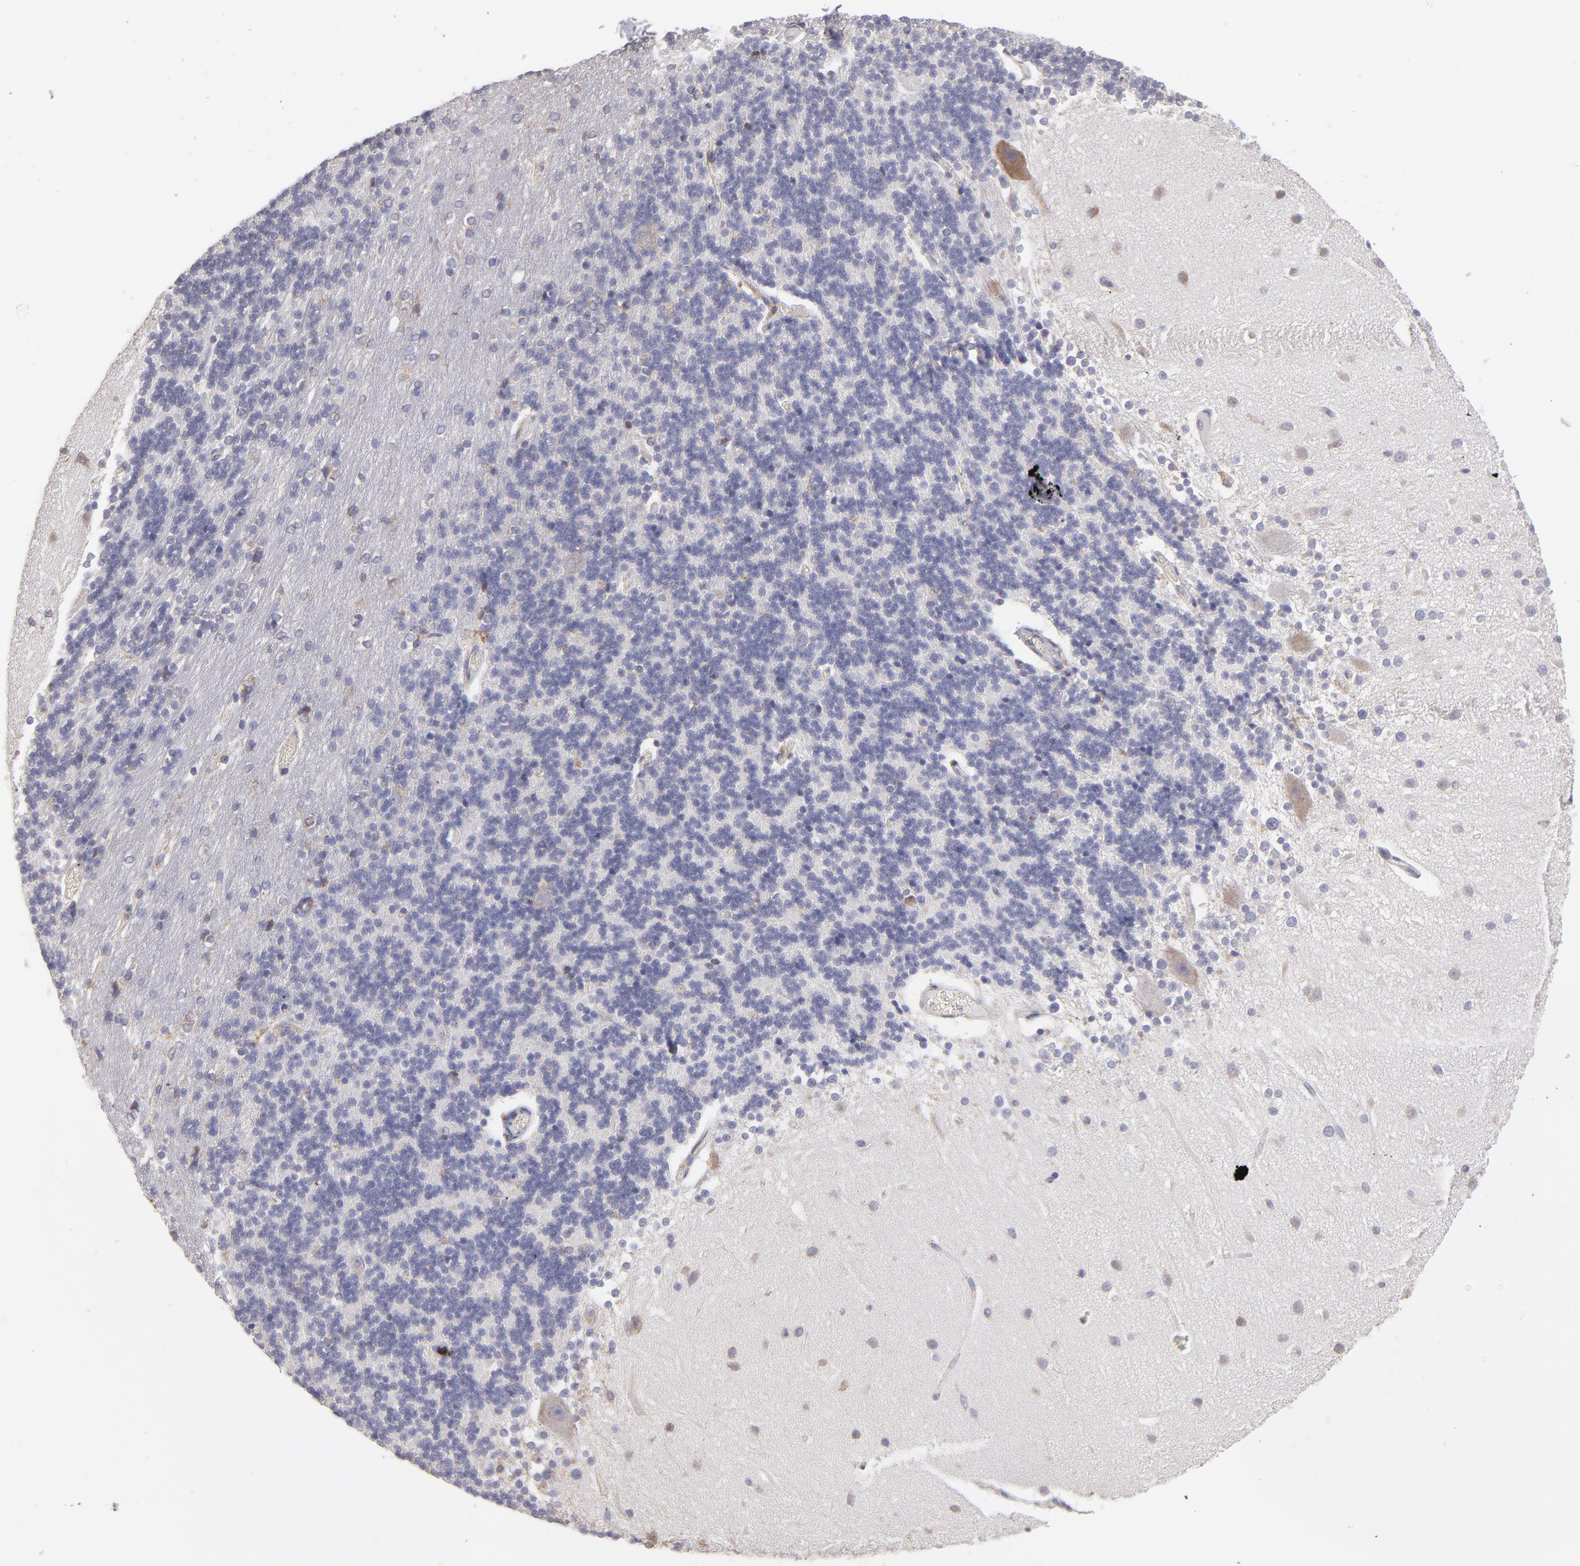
{"staining": {"intensity": "negative", "quantity": "none", "location": "none"}, "tissue": "cerebellum", "cell_type": "Cells in granular layer", "image_type": "normal", "snomed": [{"axis": "morphology", "description": "Normal tissue, NOS"}, {"axis": "topography", "description": "Cerebellum"}], "caption": "An IHC micrograph of benign cerebellum is shown. There is no staining in cells in granular layer of cerebellum. (IHC, brightfield microscopy, high magnification).", "gene": "CALR", "patient": {"sex": "female", "age": 54}}